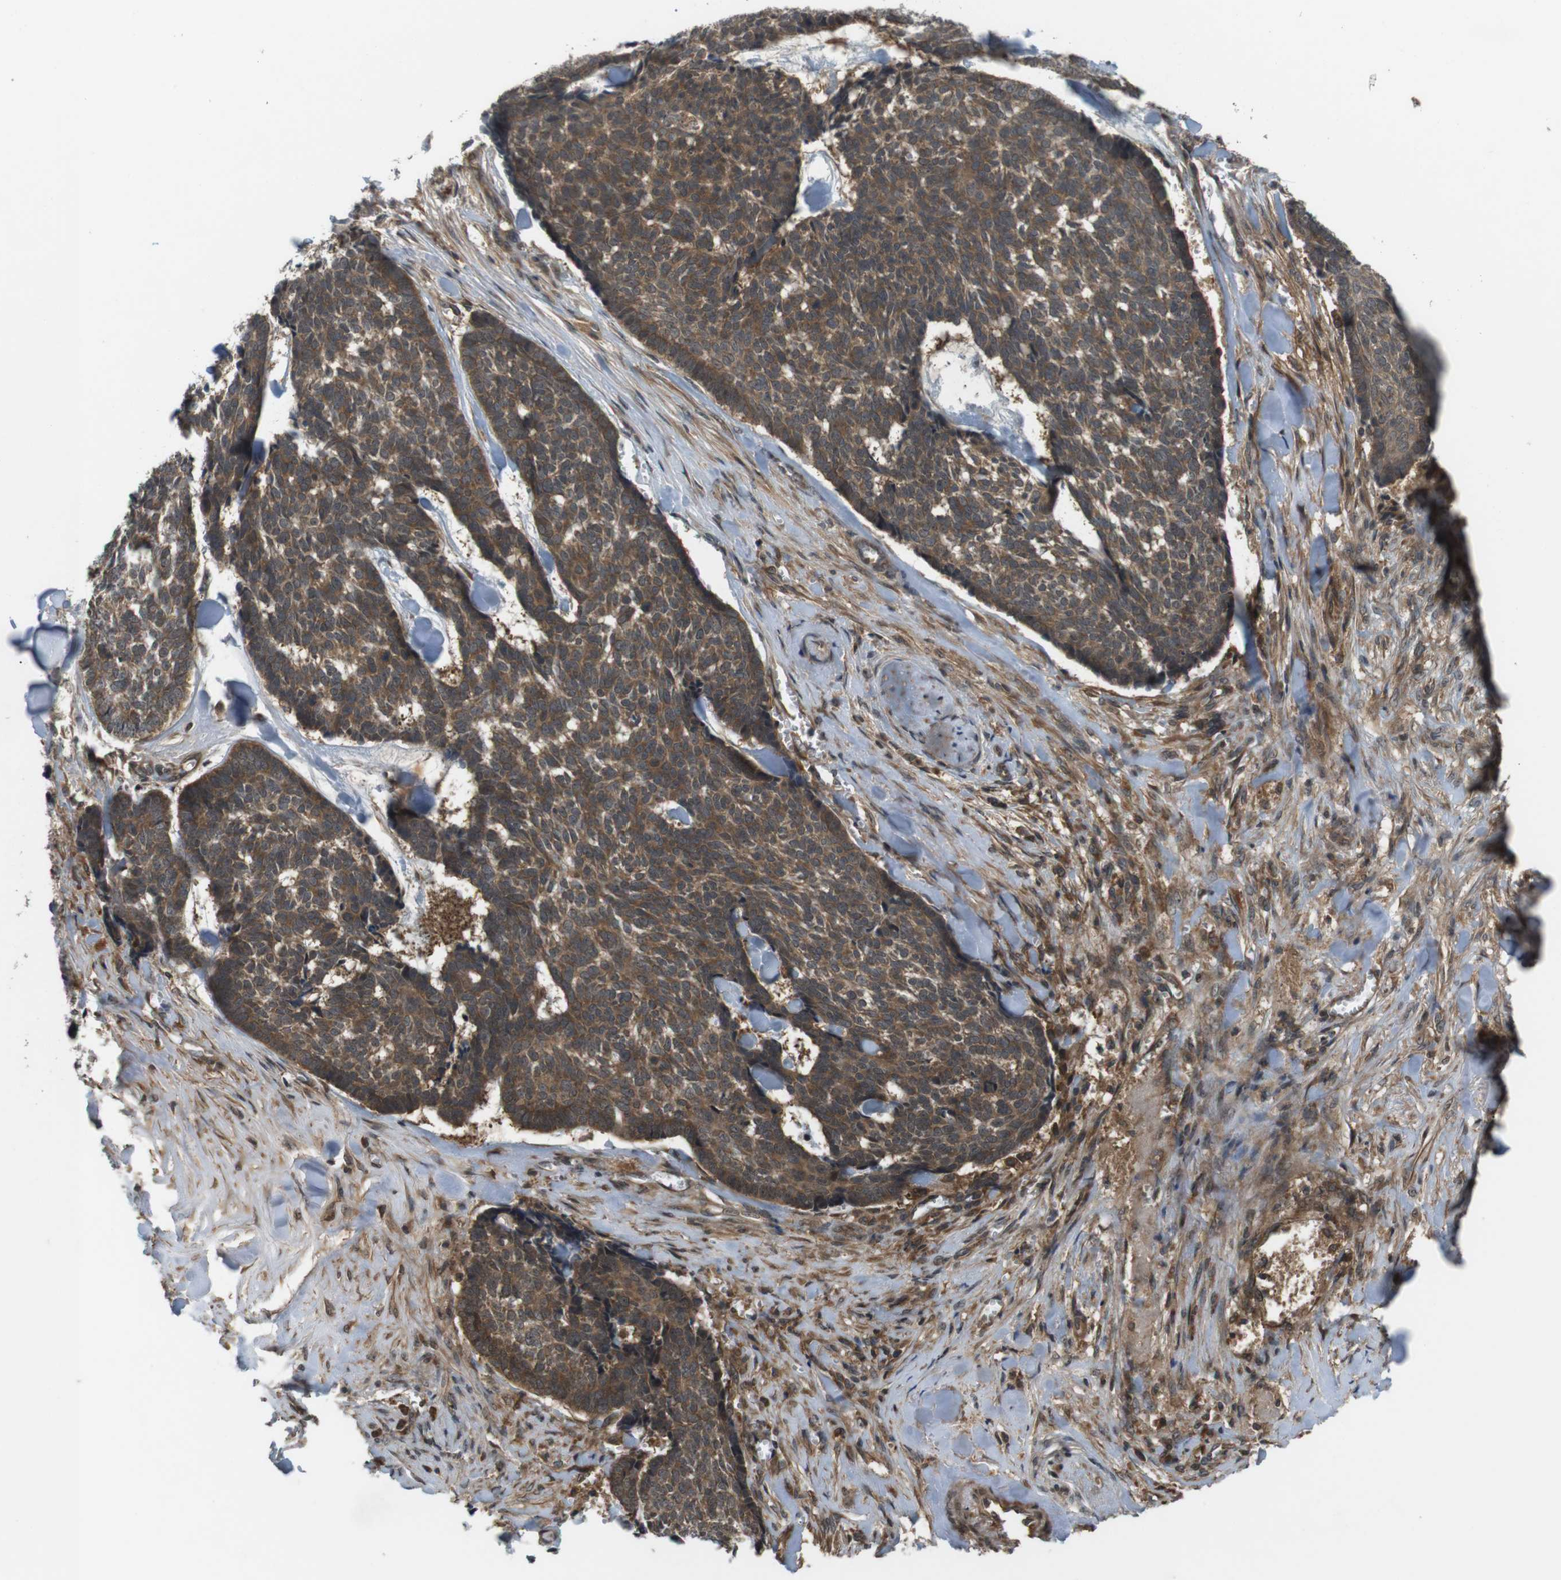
{"staining": {"intensity": "moderate", "quantity": ">75%", "location": "cytoplasmic/membranous"}, "tissue": "skin cancer", "cell_type": "Tumor cells", "image_type": "cancer", "snomed": [{"axis": "morphology", "description": "Basal cell carcinoma"}, {"axis": "topography", "description": "Skin"}], "caption": "A brown stain highlights moderate cytoplasmic/membranous positivity of a protein in skin cancer tumor cells.", "gene": "NFKBIE", "patient": {"sex": "male", "age": 84}}